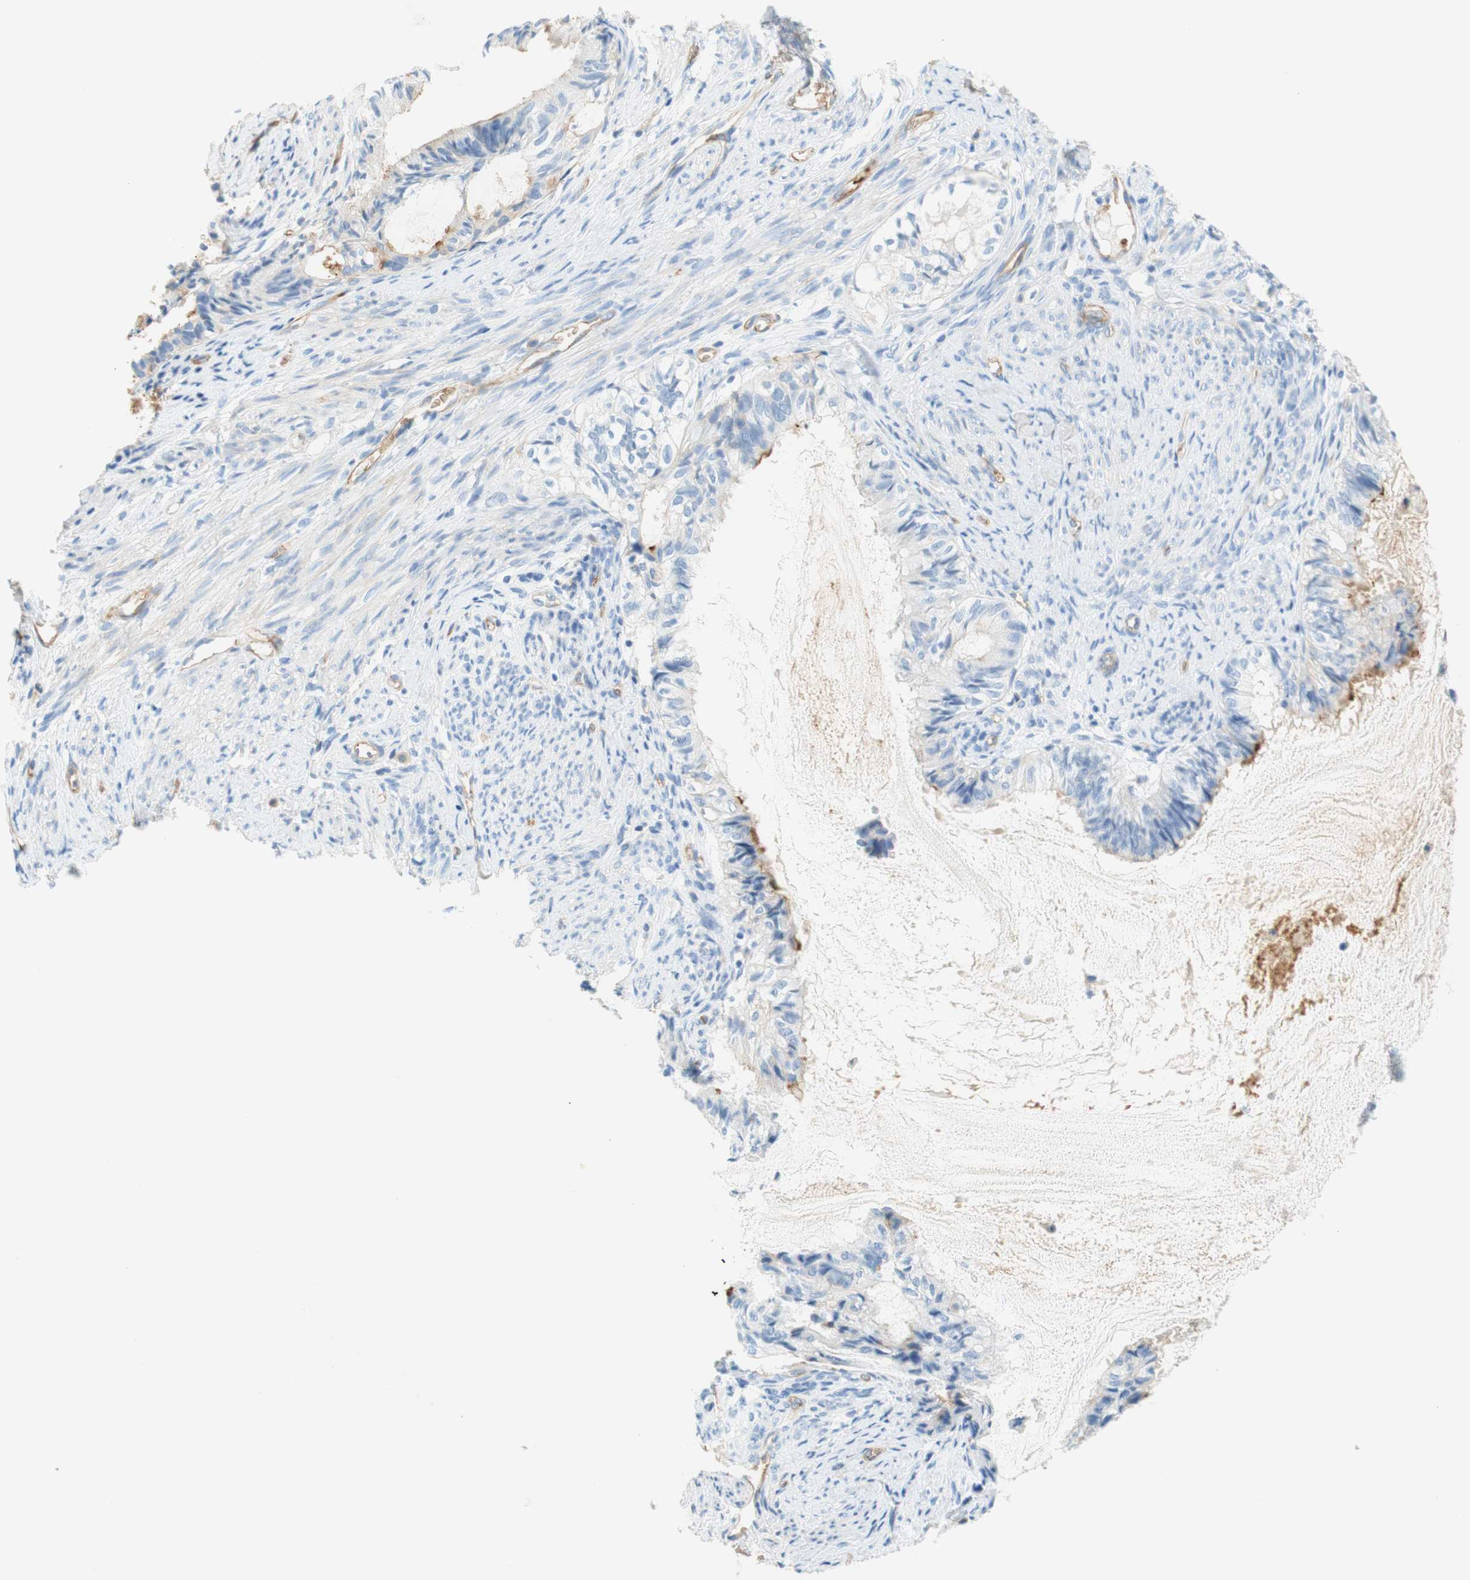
{"staining": {"intensity": "weak", "quantity": "25%-75%", "location": "cytoplasmic/membranous"}, "tissue": "cervical cancer", "cell_type": "Tumor cells", "image_type": "cancer", "snomed": [{"axis": "morphology", "description": "Normal tissue, NOS"}, {"axis": "morphology", "description": "Adenocarcinoma, NOS"}, {"axis": "topography", "description": "Cervix"}, {"axis": "topography", "description": "Endometrium"}], "caption": "High-magnification brightfield microscopy of cervical cancer stained with DAB (brown) and counterstained with hematoxylin (blue). tumor cells exhibit weak cytoplasmic/membranous positivity is appreciated in about25%-75% of cells.", "gene": "STOM", "patient": {"sex": "female", "age": 86}}